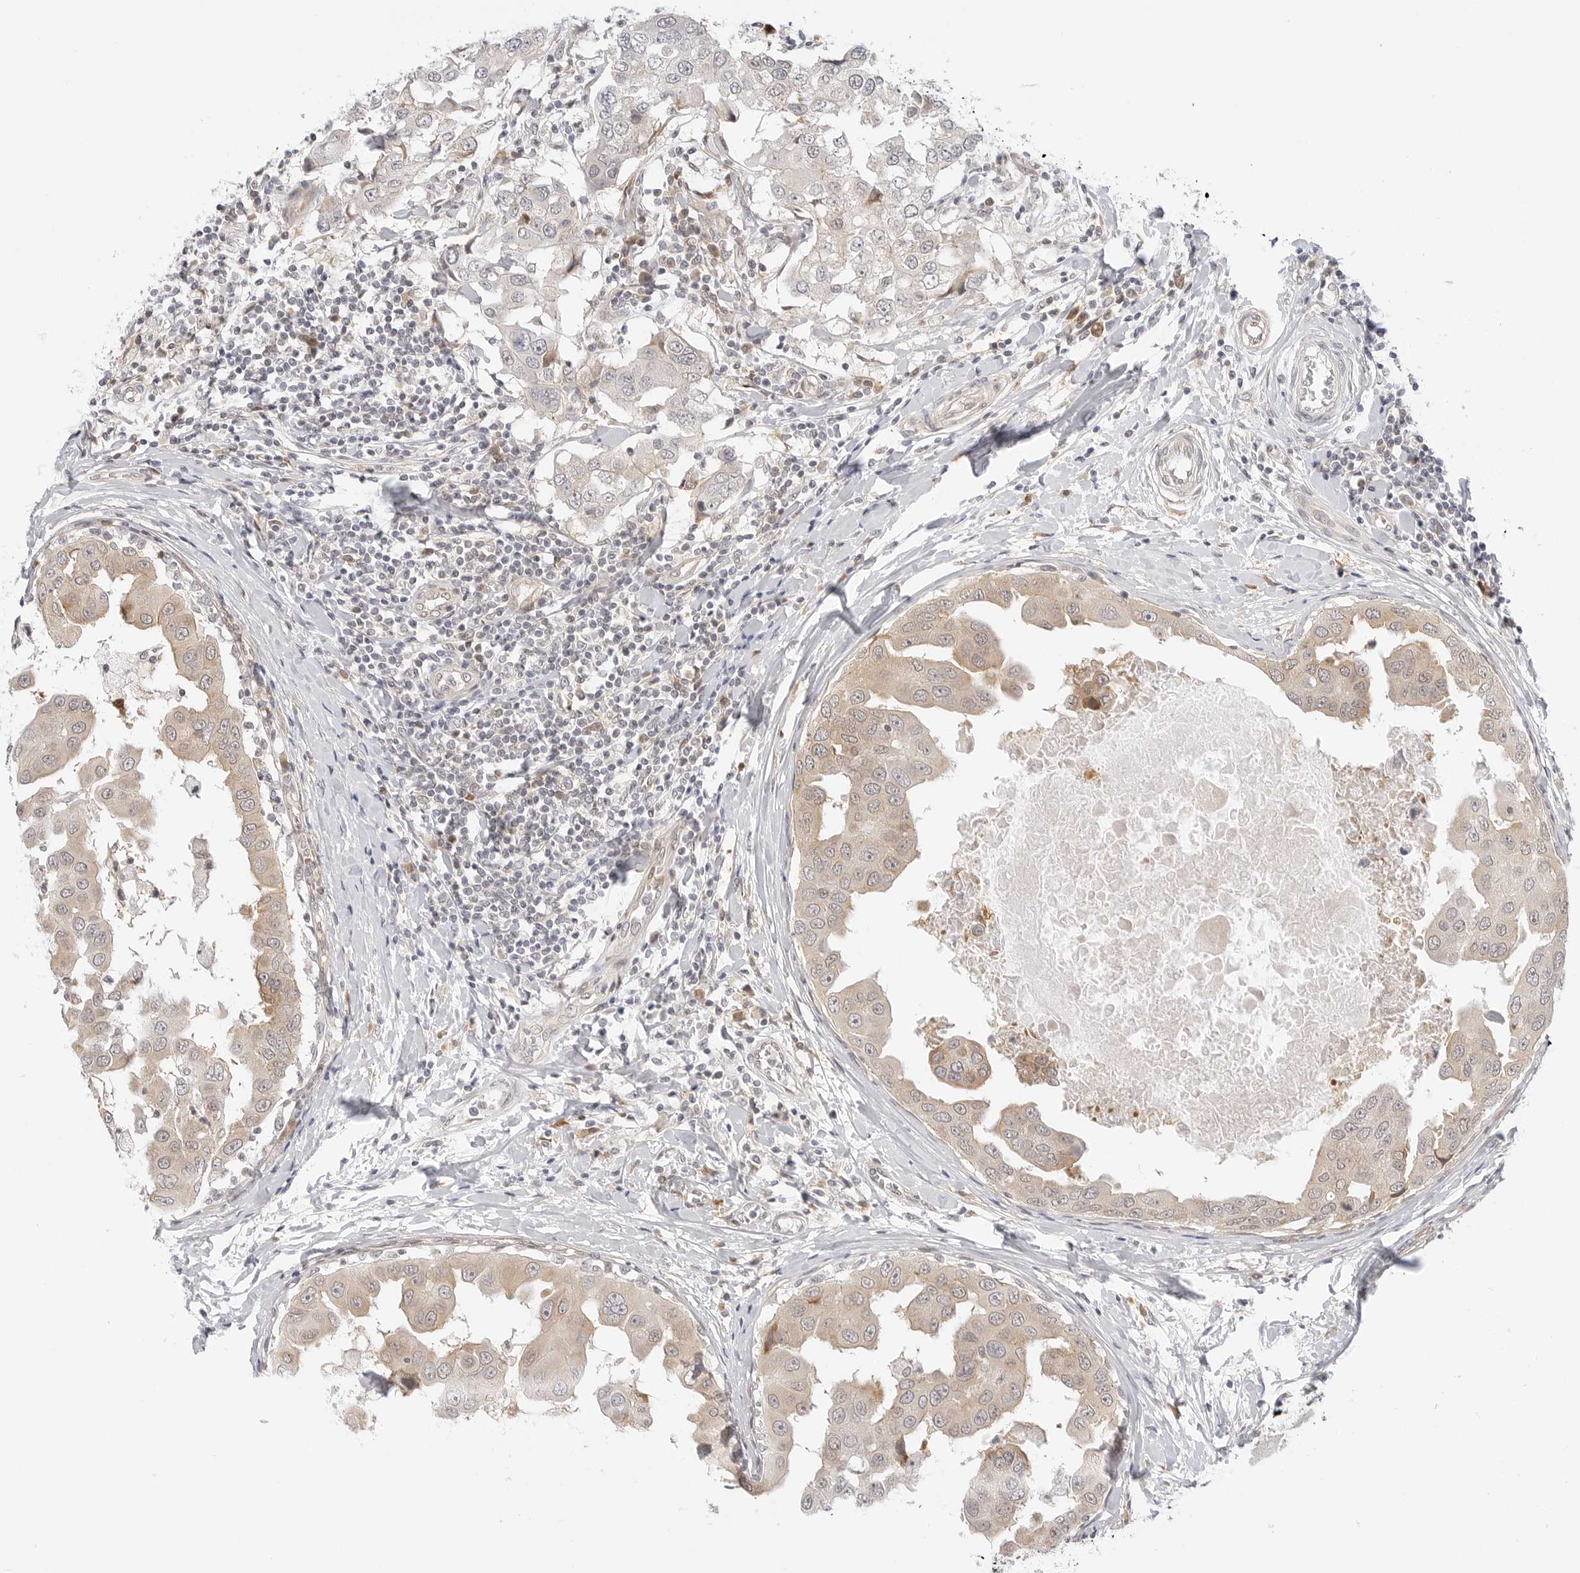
{"staining": {"intensity": "weak", "quantity": ">75%", "location": "cytoplasmic/membranous"}, "tissue": "breast cancer", "cell_type": "Tumor cells", "image_type": "cancer", "snomed": [{"axis": "morphology", "description": "Duct carcinoma"}, {"axis": "topography", "description": "Breast"}], "caption": "High-magnification brightfield microscopy of invasive ductal carcinoma (breast) stained with DAB (brown) and counterstained with hematoxylin (blue). tumor cells exhibit weak cytoplasmic/membranous staining is seen in approximately>75% of cells.", "gene": "TCP1", "patient": {"sex": "female", "age": 27}}